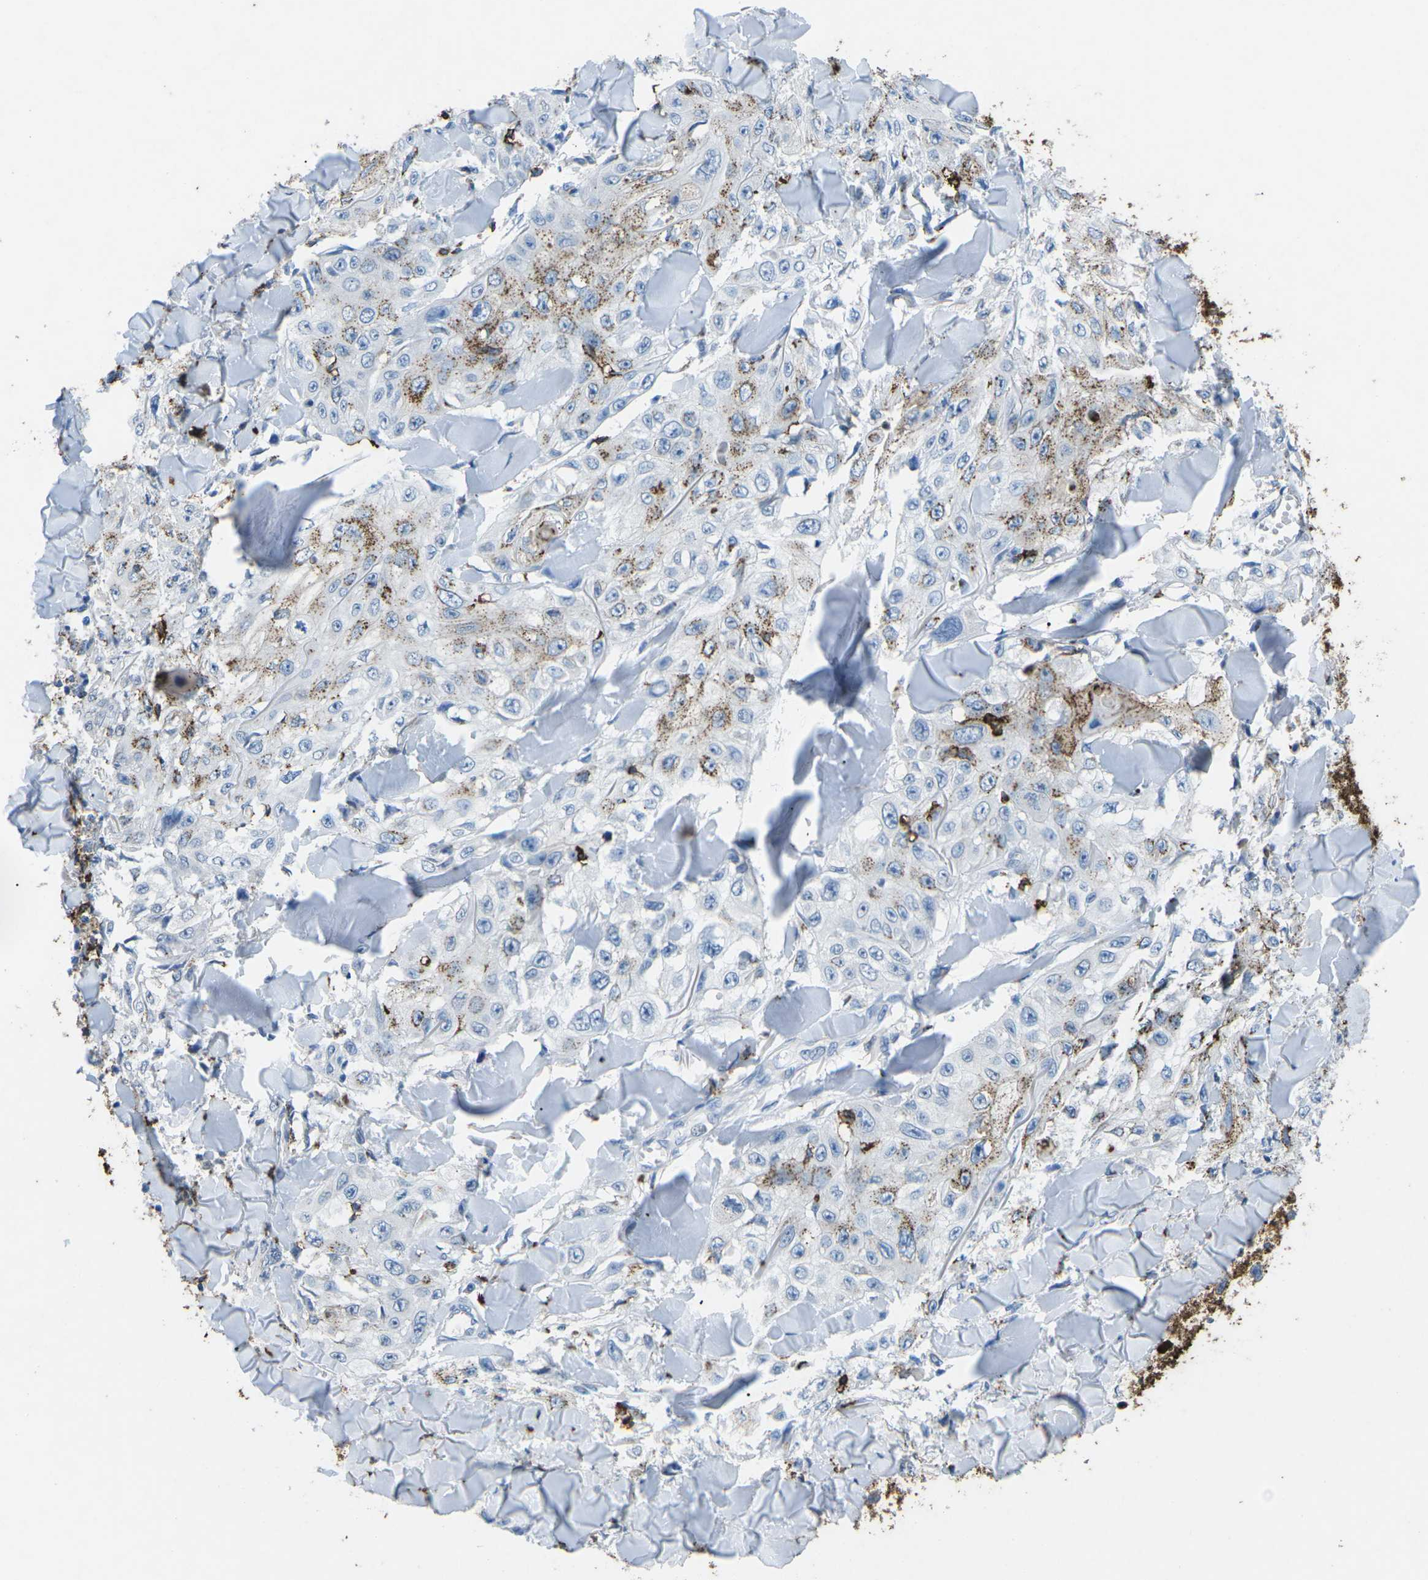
{"staining": {"intensity": "moderate", "quantity": "25%-75%", "location": "cytoplasmic/membranous"}, "tissue": "skin cancer", "cell_type": "Tumor cells", "image_type": "cancer", "snomed": [{"axis": "morphology", "description": "Squamous cell carcinoma, NOS"}, {"axis": "topography", "description": "Skin"}], "caption": "Immunohistochemical staining of skin squamous cell carcinoma displays medium levels of moderate cytoplasmic/membranous positivity in about 25%-75% of tumor cells.", "gene": "CTAGE1", "patient": {"sex": "male", "age": 86}}